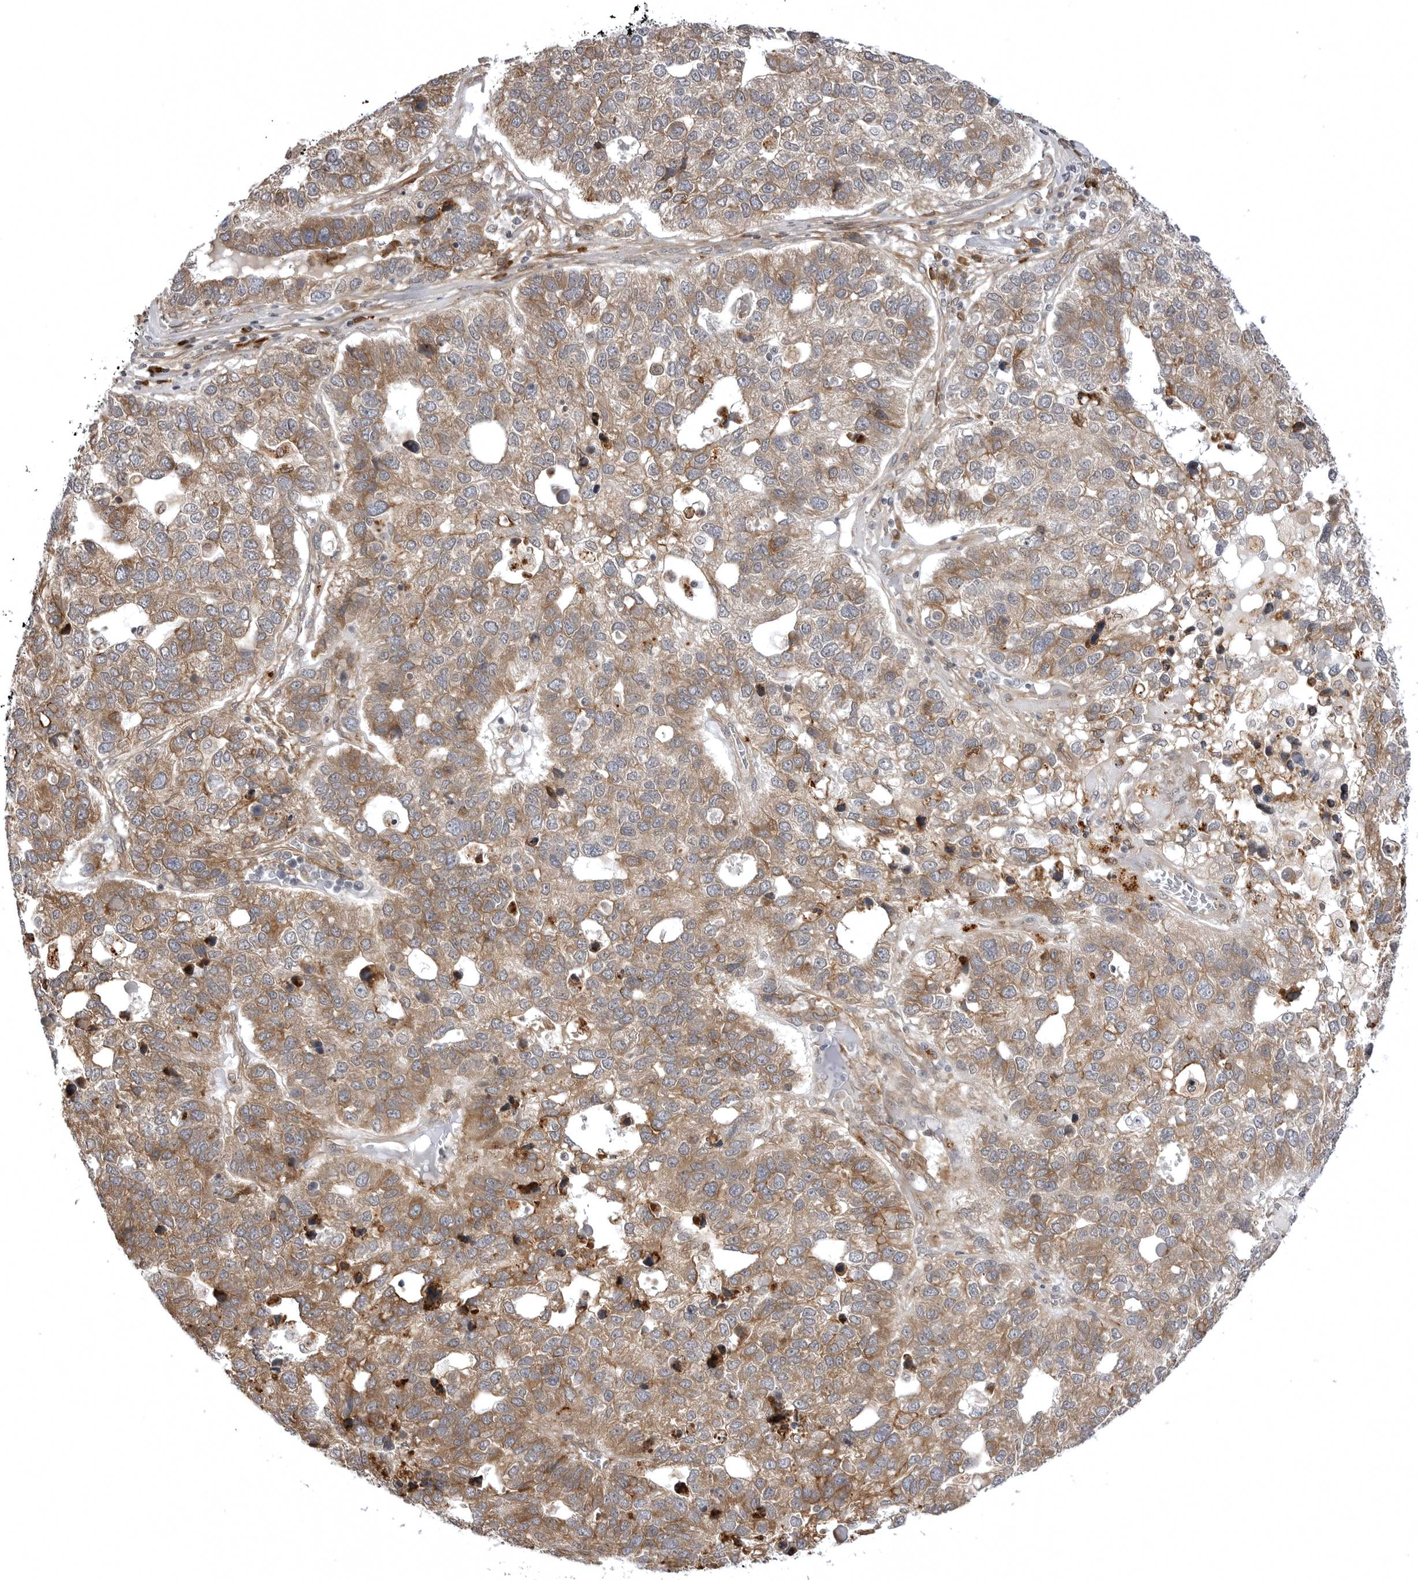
{"staining": {"intensity": "moderate", "quantity": "25%-75%", "location": "cytoplasmic/membranous"}, "tissue": "pancreatic cancer", "cell_type": "Tumor cells", "image_type": "cancer", "snomed": [{"axis": "morphology", "description": "Adenocarcinoma, NOS"}, {"axis": "topography", "description": "Pancreas"}], "caption": "Immunohistochemical staining of human pancreatic cancer reveals medium levels of moderate cytoplasmic/membranous protein expression in approximately 25%-75% of tumor cells.", "gene": "ARL5A", "patient": {"sex": "female", "age": 61}}